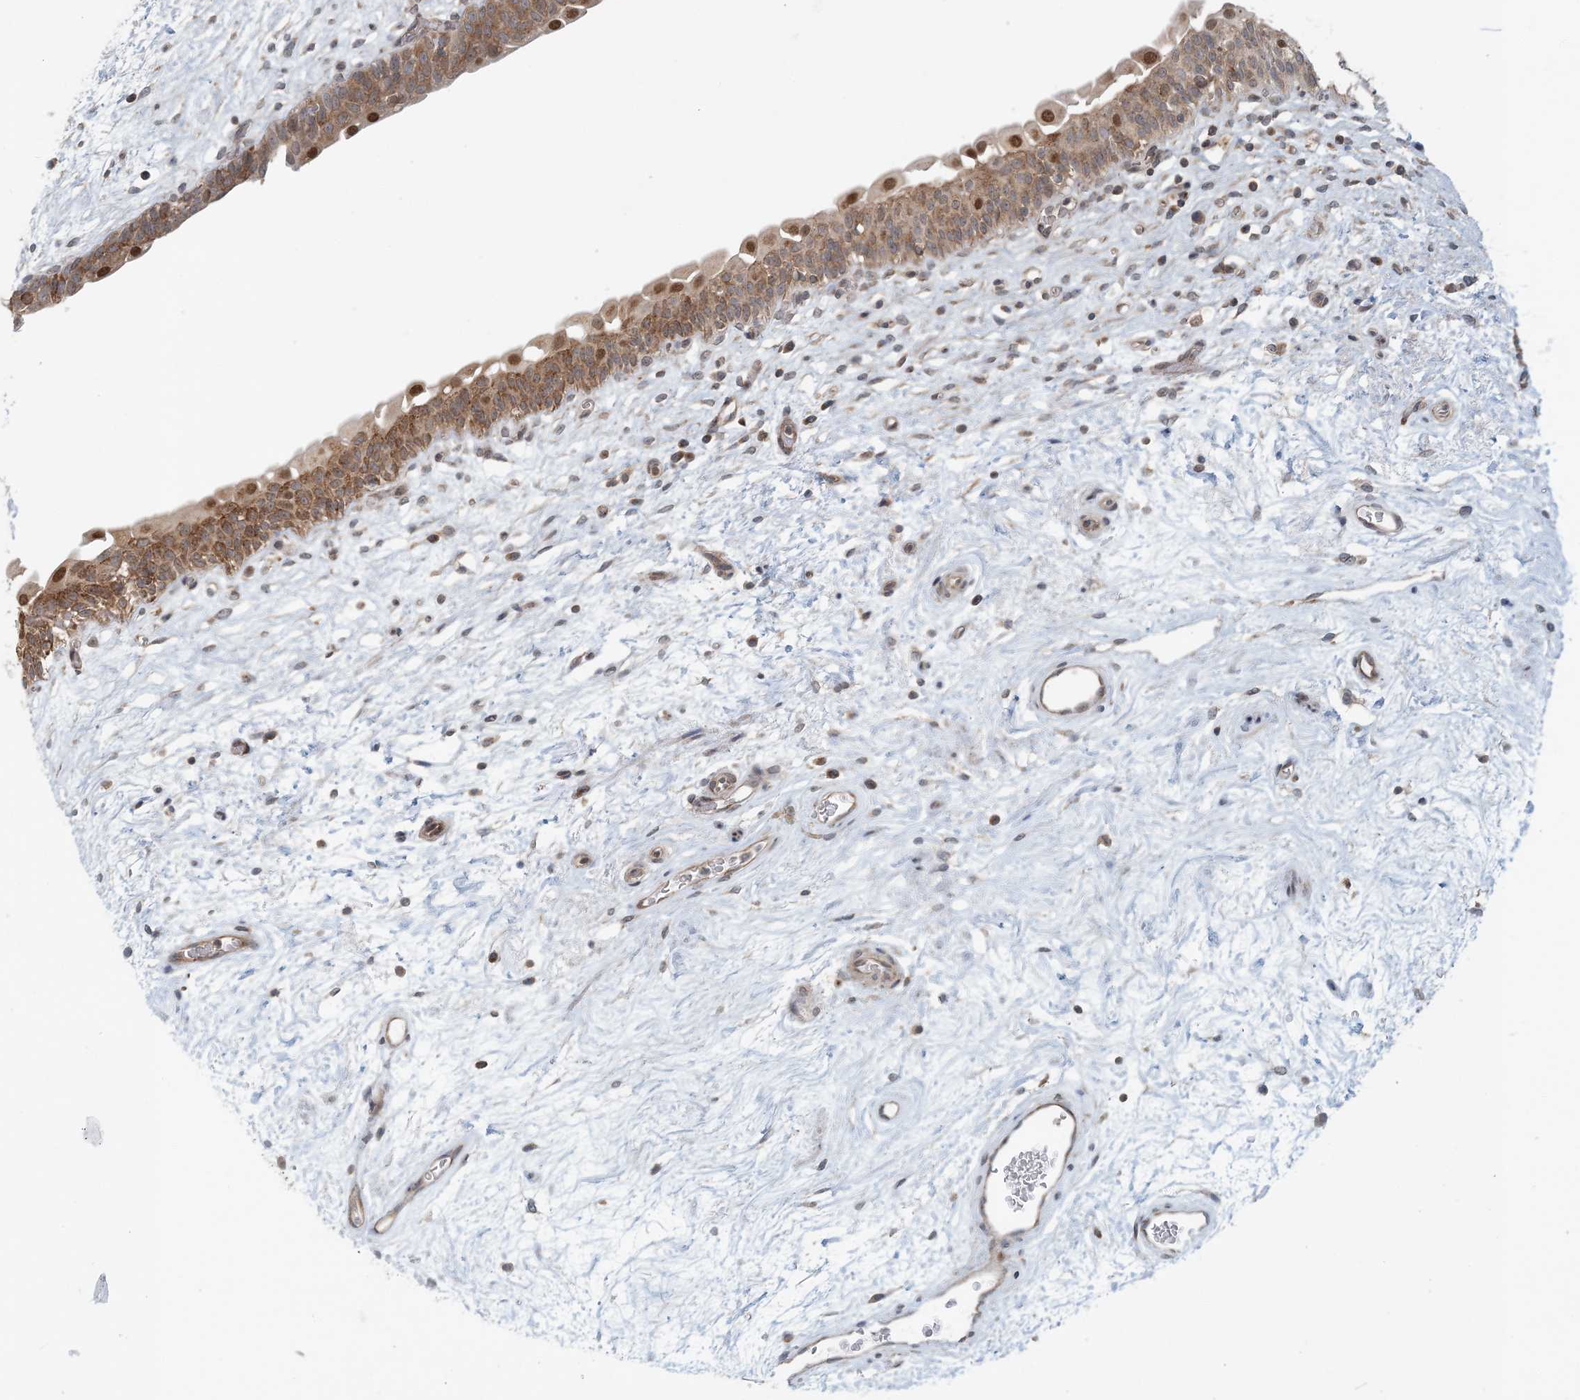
{"staining": {"intensity": "strong", "quantity": ">75%", "location": "cytoplasmic/membranous,nuclear"}, "tissue": "urinary bladder", "cell_type": "Urothelial cells", "image_type": "normal", "snomed": [{"axis": "morphology", "description": "Normal tissue, NOS"}, {"axis": "topography", "description": "Urinary bladder"}], "caption": "This image demonstrates immunohistochemistry staining of normal urinary bladder, with high strong cytoplasmic/membranous,nuclear positivity in approximately >75% of urothelial cells.", "gene": "ATP13A2", "patient": {"sex": "male", "age": 83}}